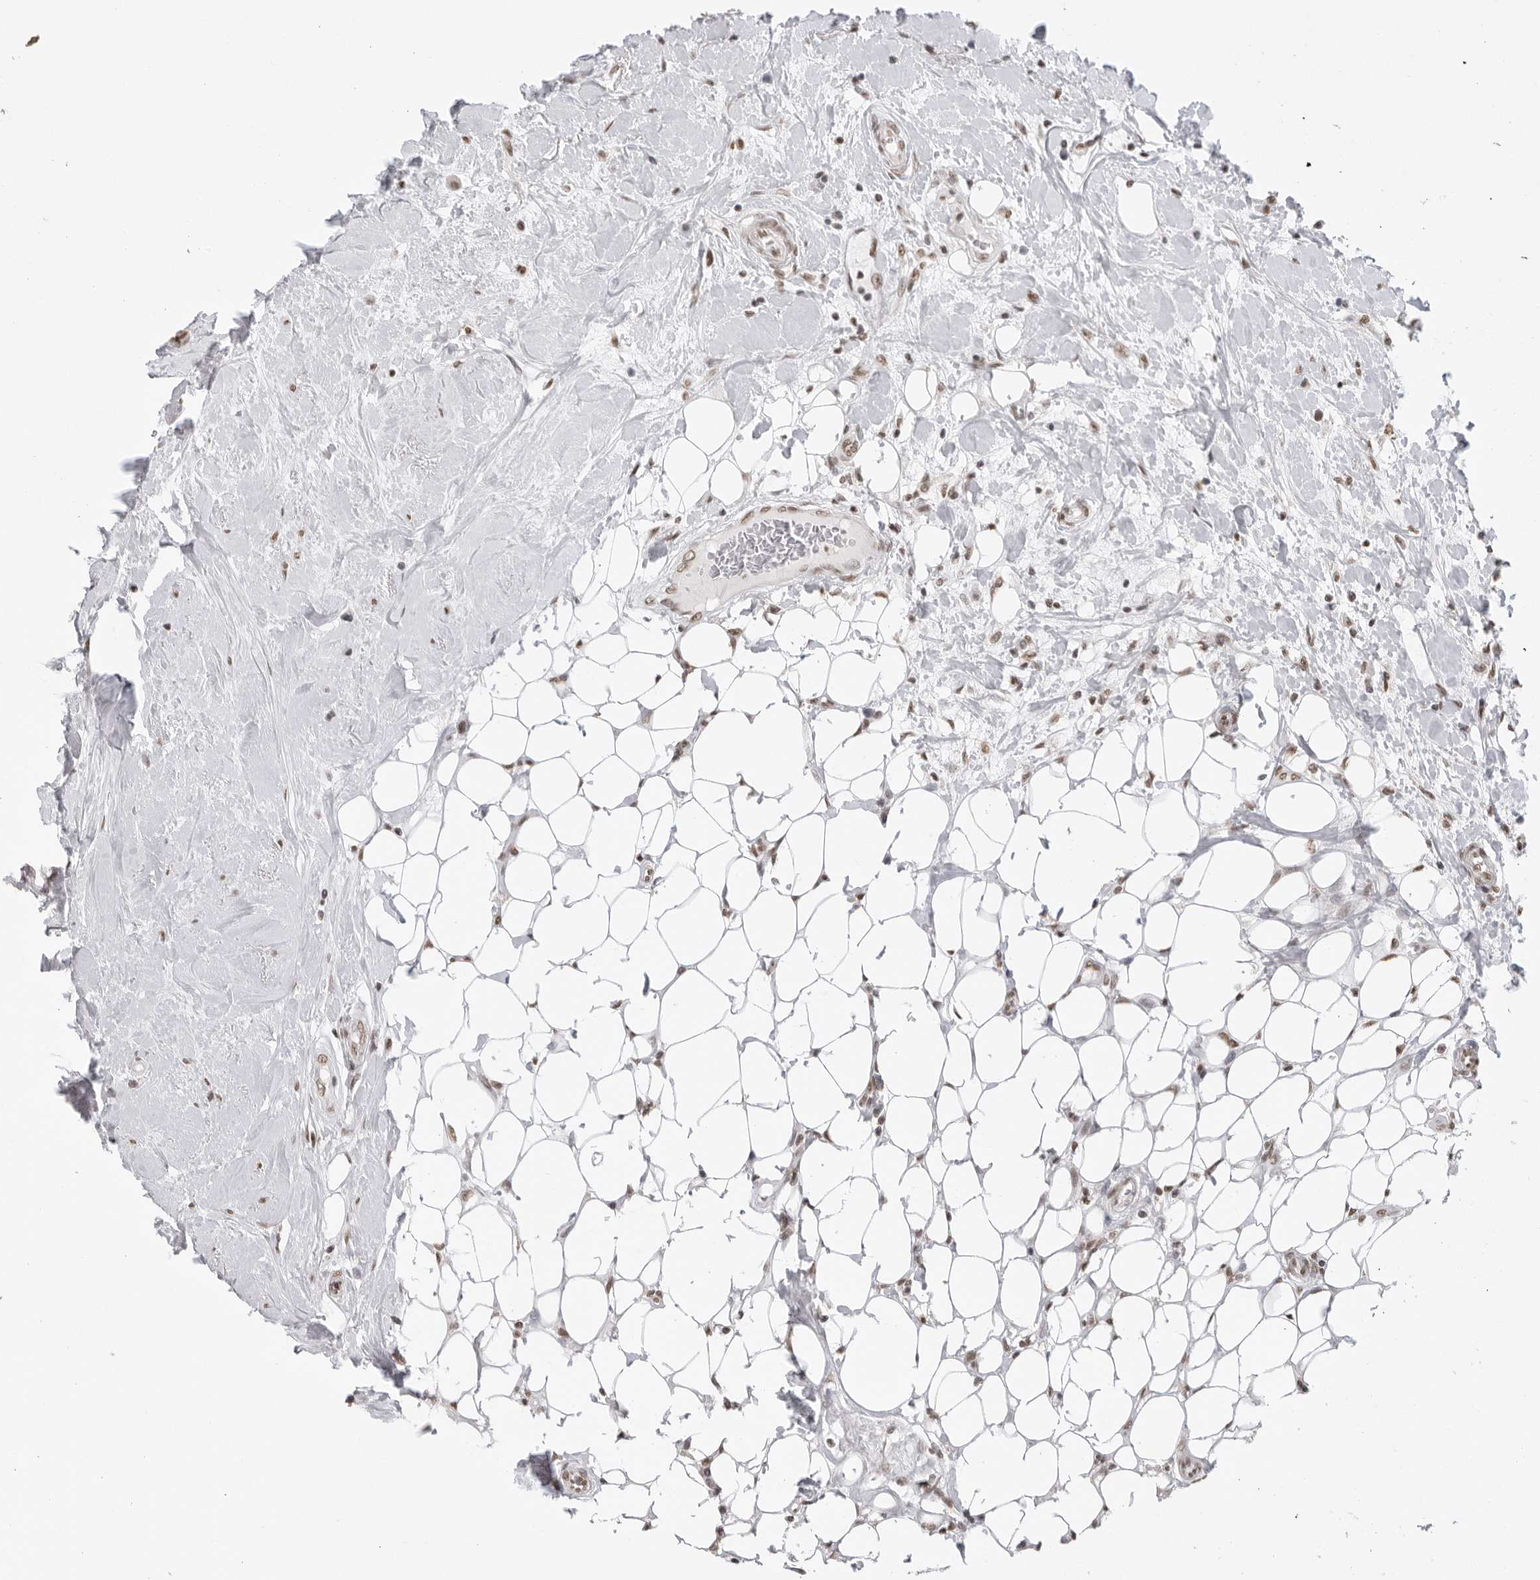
{"staining": {"intensity": "moderate", "quantity": ">75%", "location": "nuclear"}, "tissue": "breast cancer", "cell_type": "Tumor cells", "image_type": "cancer", "snomed": [{"axis": "morphology", "description": "Duct carcinoma"}, {"axis": "topography", "description": "Breast"}], "caption": "This micrograph reveals immunohistochemistry (IHC) staining of breast intraductal carcinoma, with medium moderate nuclear expression in approximately >75% of tumor cells.", "gene": "RPA2", "patient": {"sex": "female", "age": 27}}